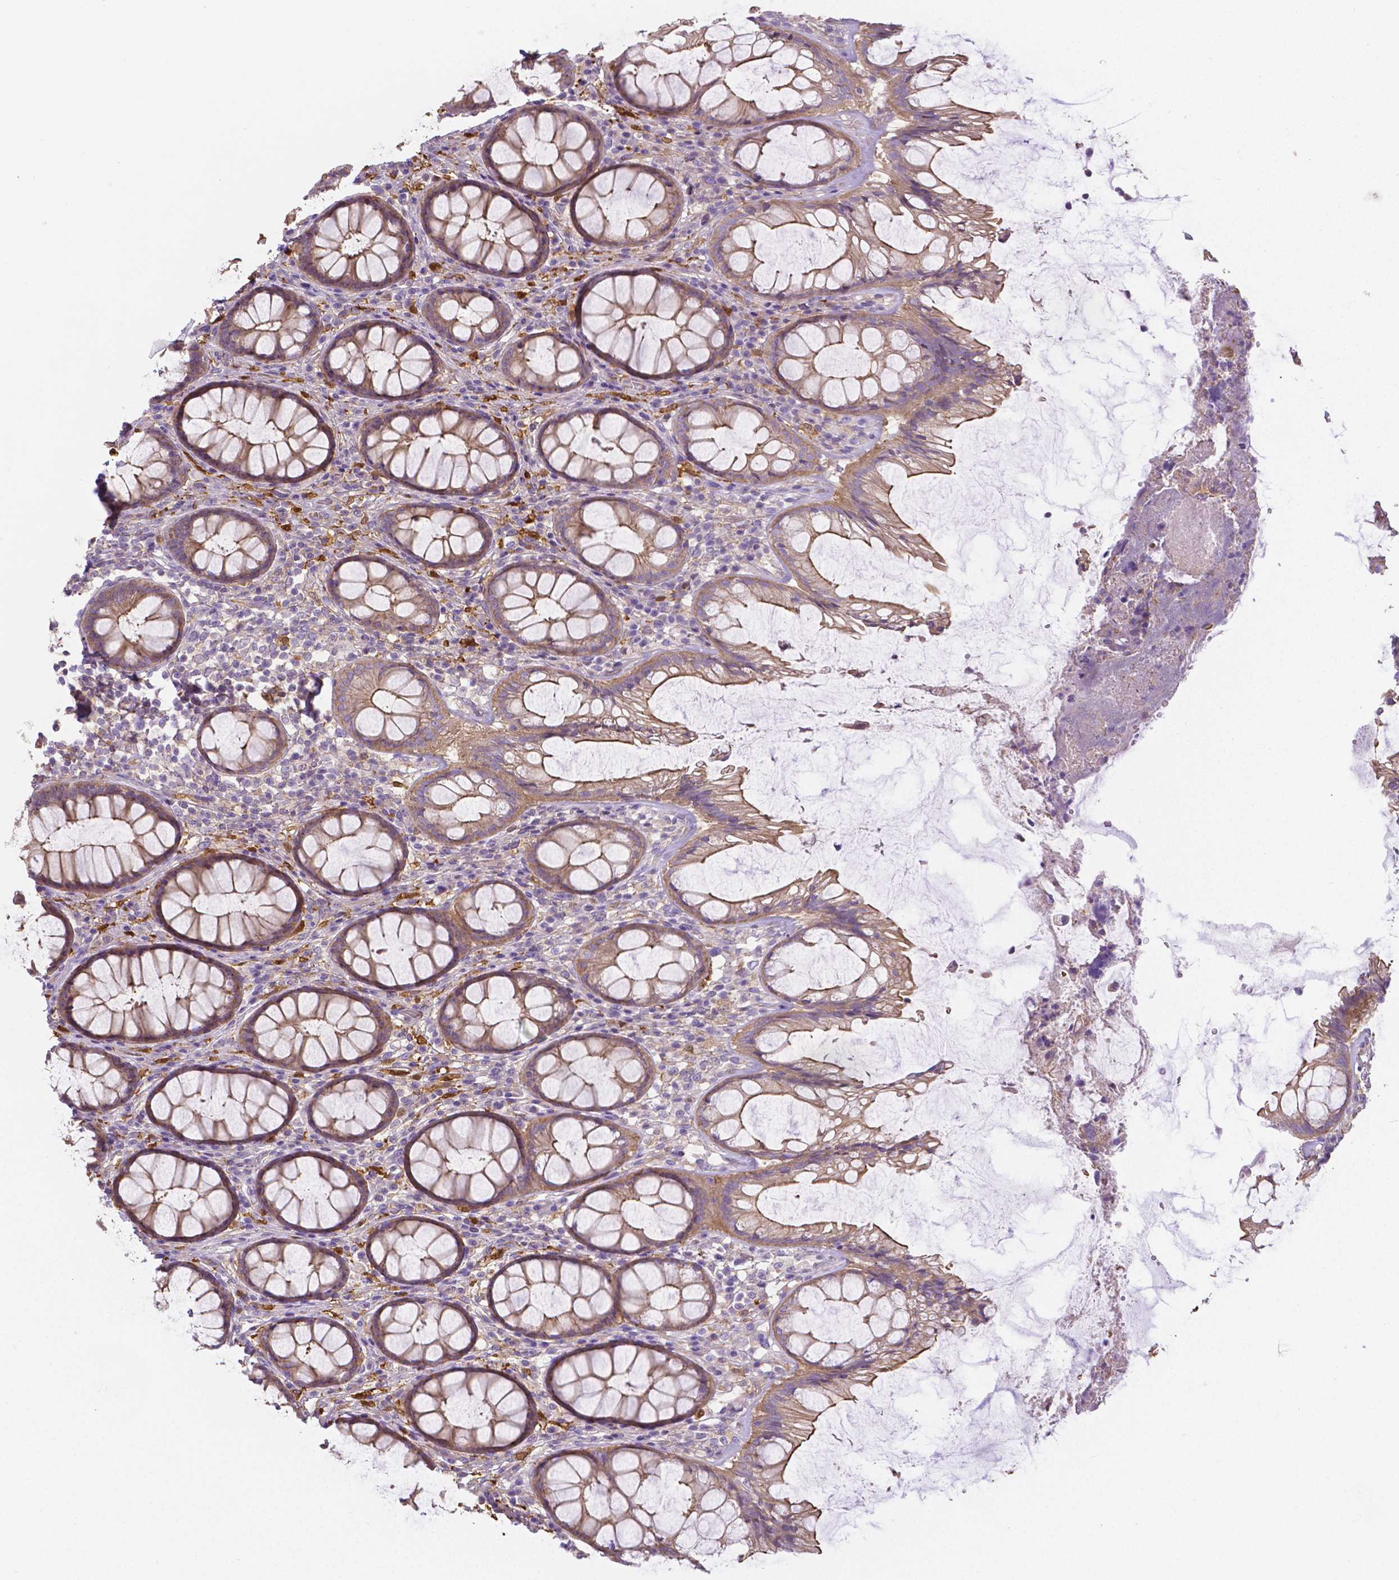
{"staining": {"intensity": "moderate", "quantity": "25%-75%", "location": "cytoplasmic/membranous"}, "tissue": "rectum", "cell_type": "Glandular cells", "image_type": "normal", "snomed": [{"axis": "morphology", "description": "Normal tissue, NOS"}, {"axis": "topography", "description": "Rectum"}], "caption": "Human rectum stained for a protein (brown) reveals moderate cytoplasmic/membranous positive staining in about 25%-75% of glandular cells.", "gene": "CRMP1", "patient": {"sex": "male", "age": 72}}